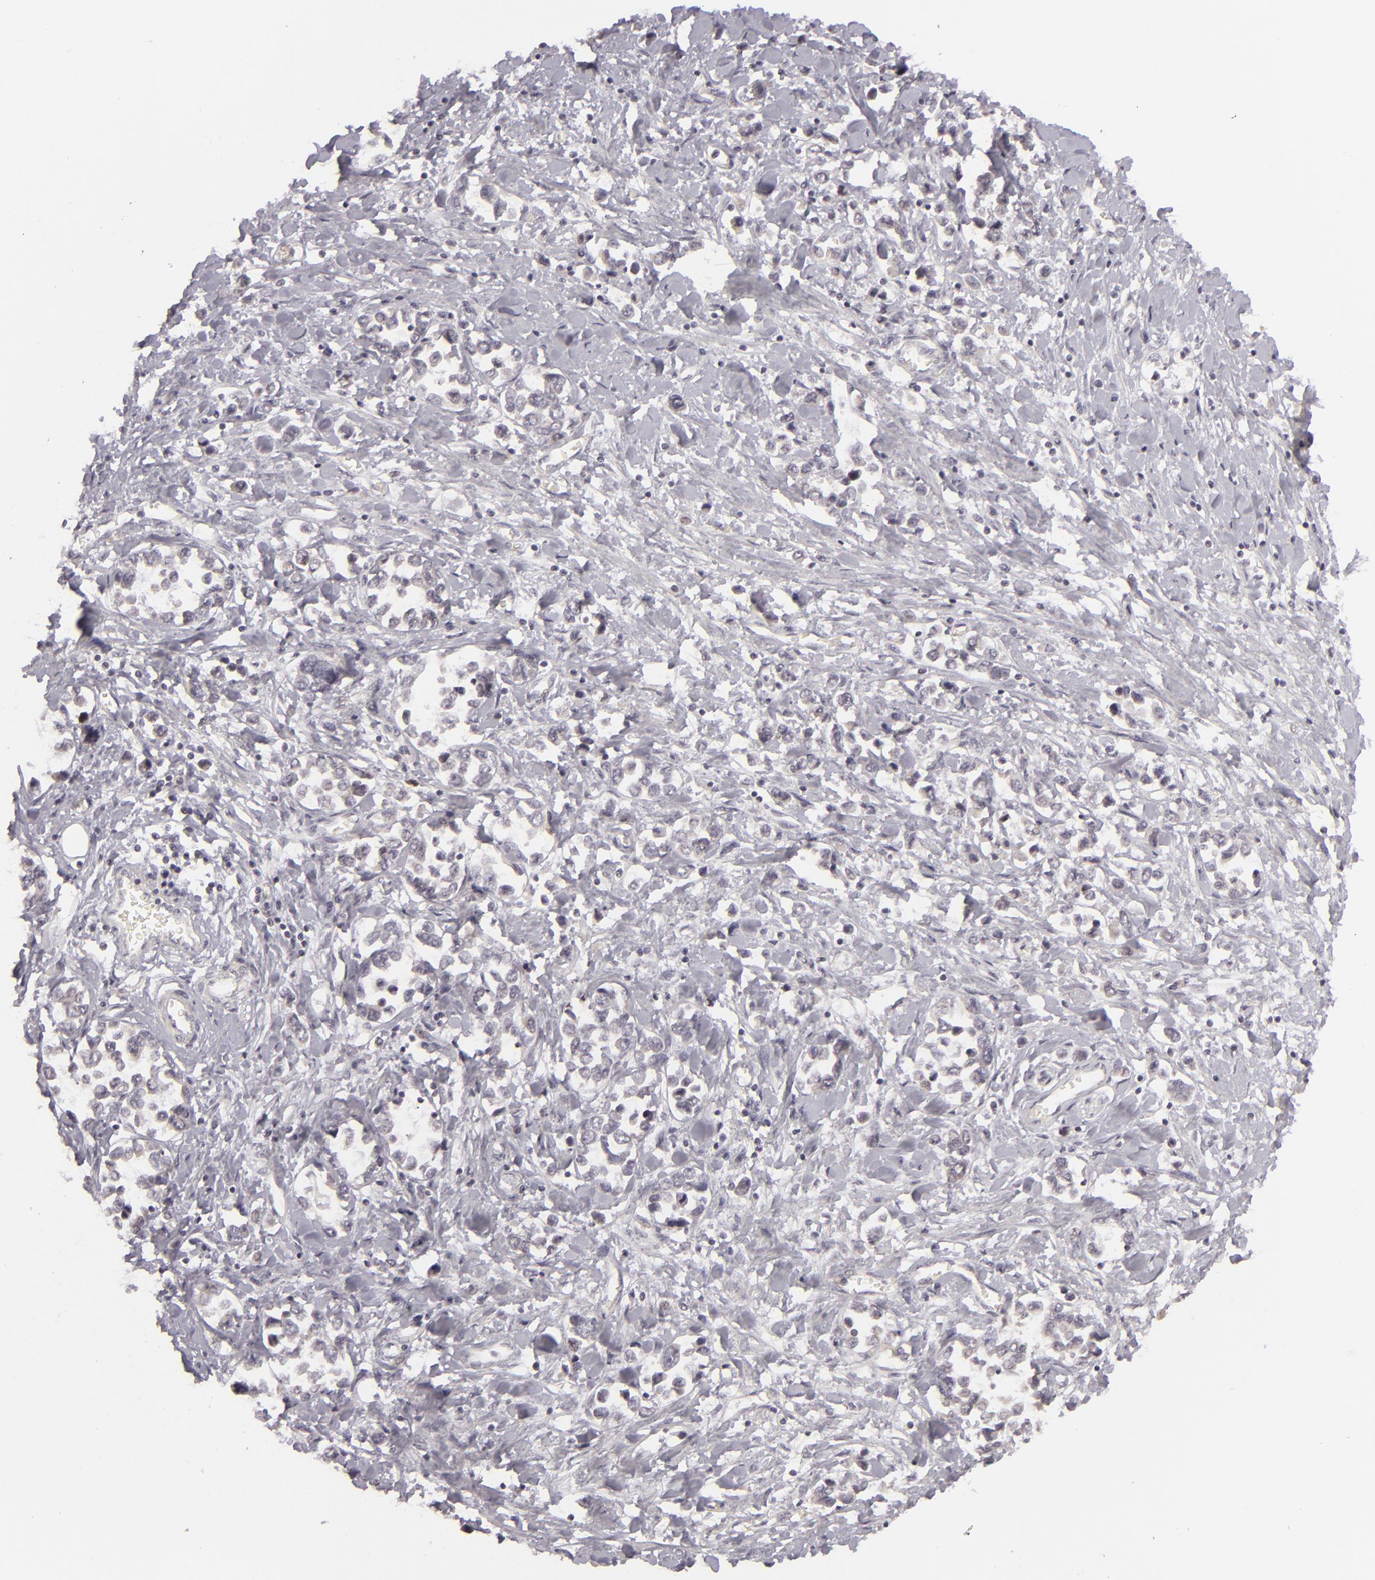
{"staining": {"intensity": "negative", "quantity": "none", "location": "none"}, "tissue": "stomach cancer", "cell_type": "Tumor cells", "image_type": "cancer", "snomed": [{"axis": "morphology", "description": "Adenocarcinoma, NOS"}, {"axis": "topography", "description": "Stomach, upper"}], "caption": "There is no significant expression in tumor cells of stomach cancer (adenocarcinoma).", "gene": "SIX1", "patient": {"sex": "male", "age": 76}}